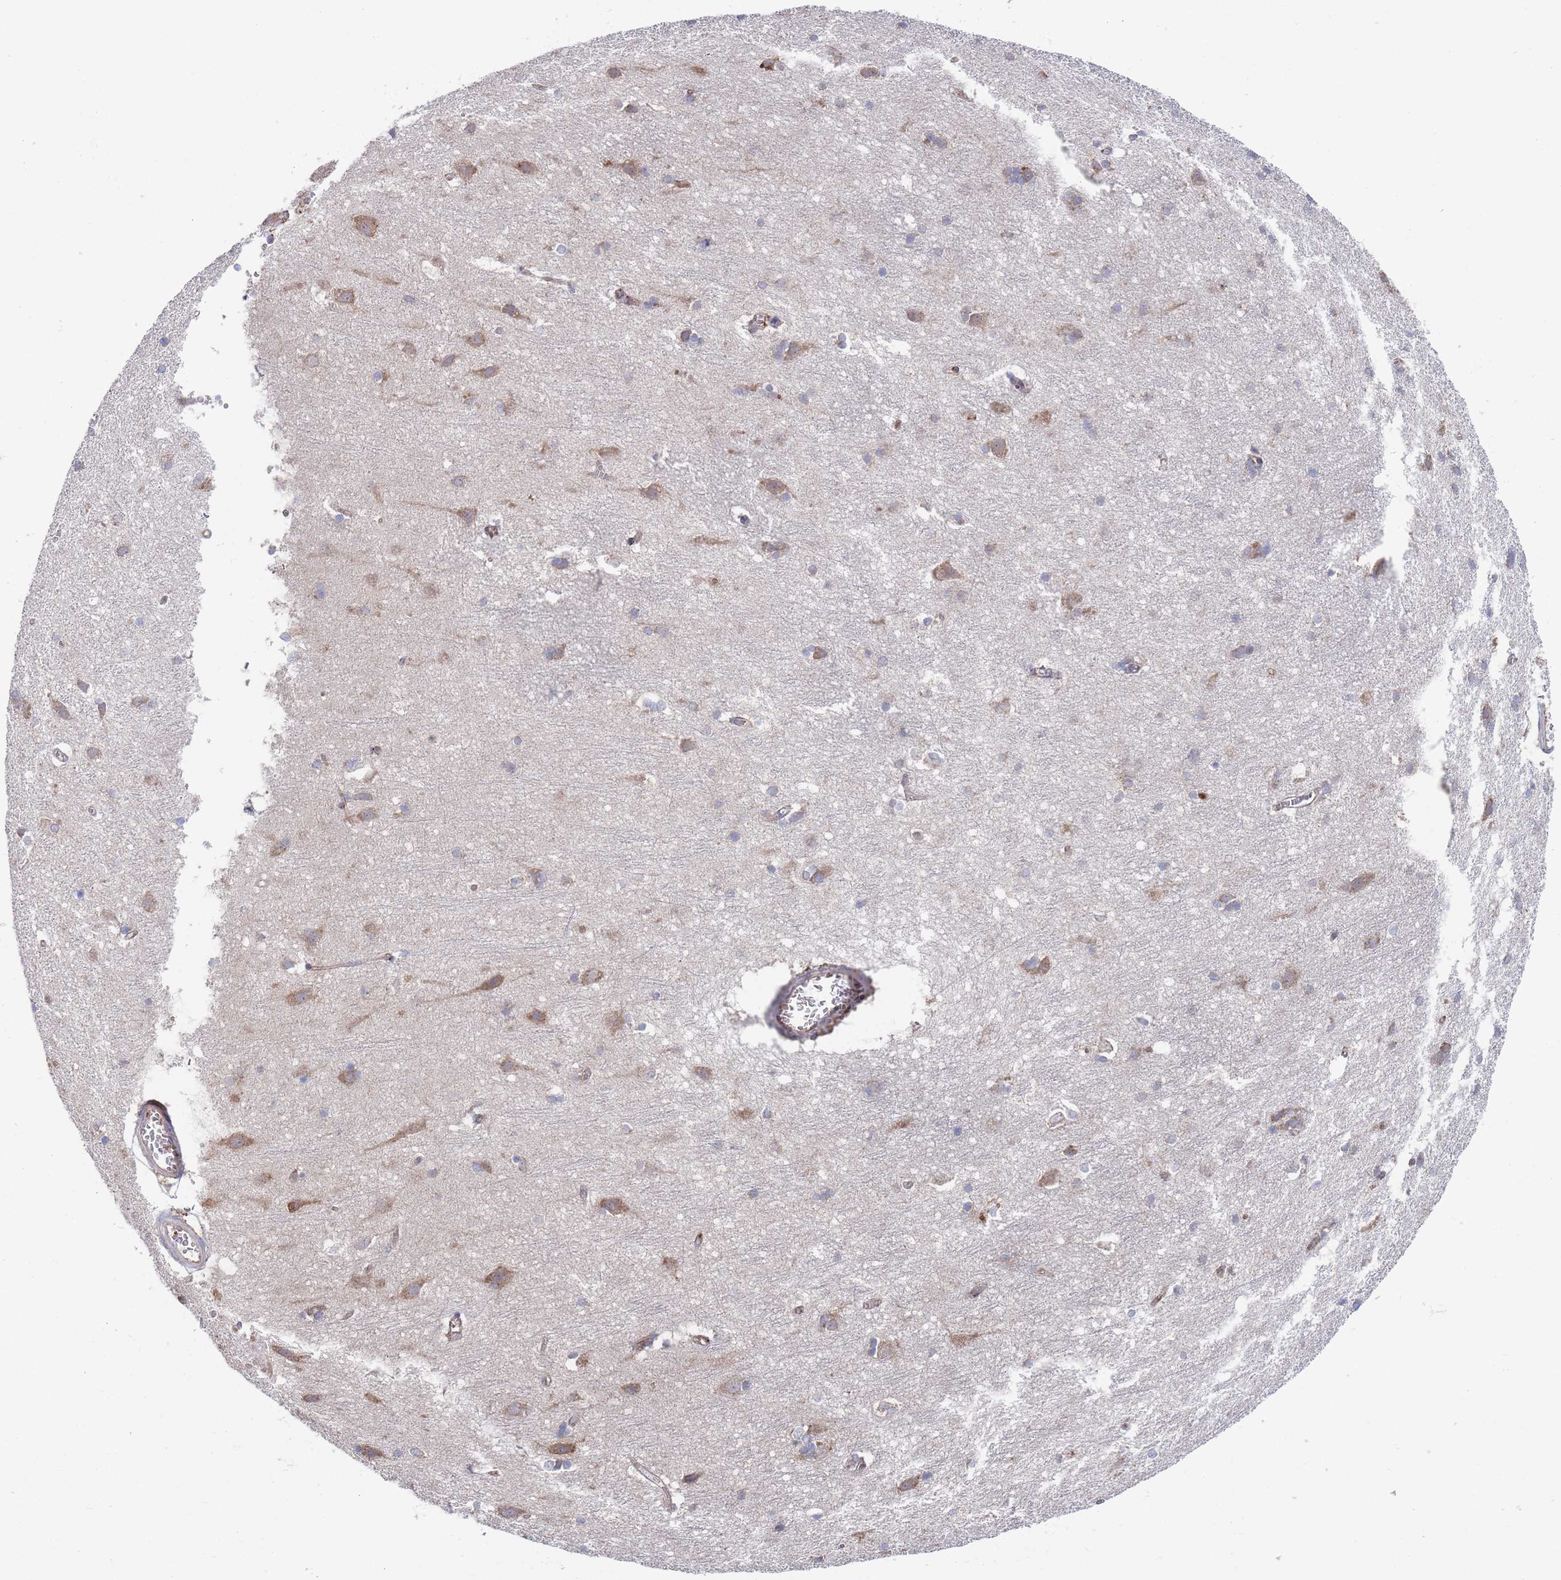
{"staining": {"intensity": "moderate", "quantity": ">75%", "location": "cytoplasmic/membranous"}, "tissue": "cerebral cortex", "cell_type": "Endothelial cells", "image_type": "normal", "snomed": [{"axis": "morphology", "description": "Normal tissue, NOS"}, {"axis": "topography", "description": "Cerebral cortex"}], "caption": "The photomicrograph exhibits immunohistochemical staining of normal cerebral cortex. There is moderate cytoplasmic/membranous positivity is seen in about >75% of endothelial cells.", "gene": "GID8", "patient": {"sex": "male", "age": 54}}